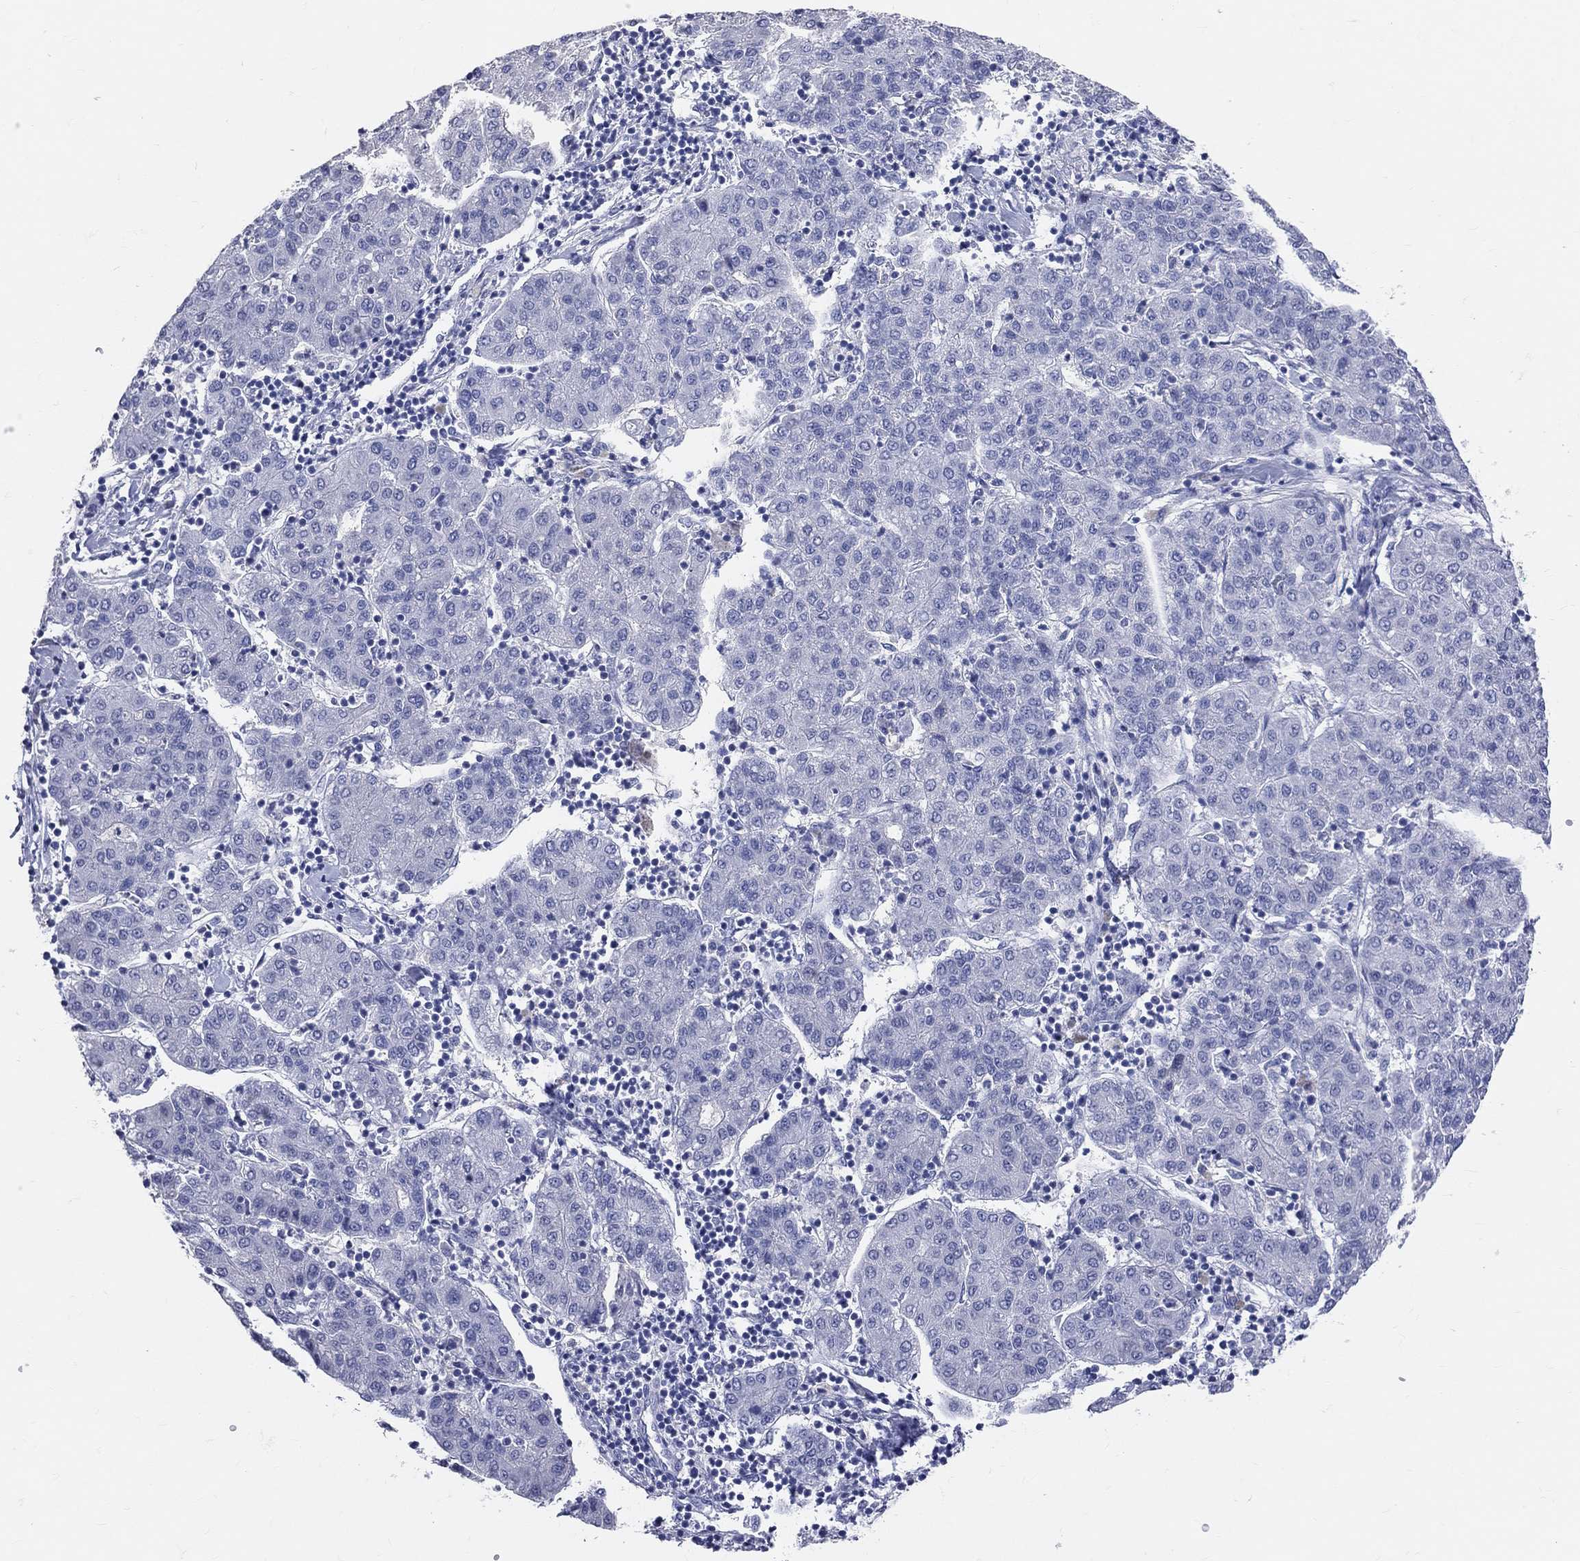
{"staining": {"intensity": "negative", "quantity": "none", "location": "none"}, "tissue": "liver cancer", "cell_type": "Tumor cells", "image_type": "cancer", "snomed": [{"axis": "morphology", "description": "Carcinoma, Hepatocellular, NOS"}, {"axis": "topography", "description": "Liver"}], "caption": "Liver cancer (hepatocellular carcinoma) was stained to show a protein in brown. There is no significant positivity in tumor cells.", "gene": "LAT", "patient": {"sex": "male", "age": 65}}